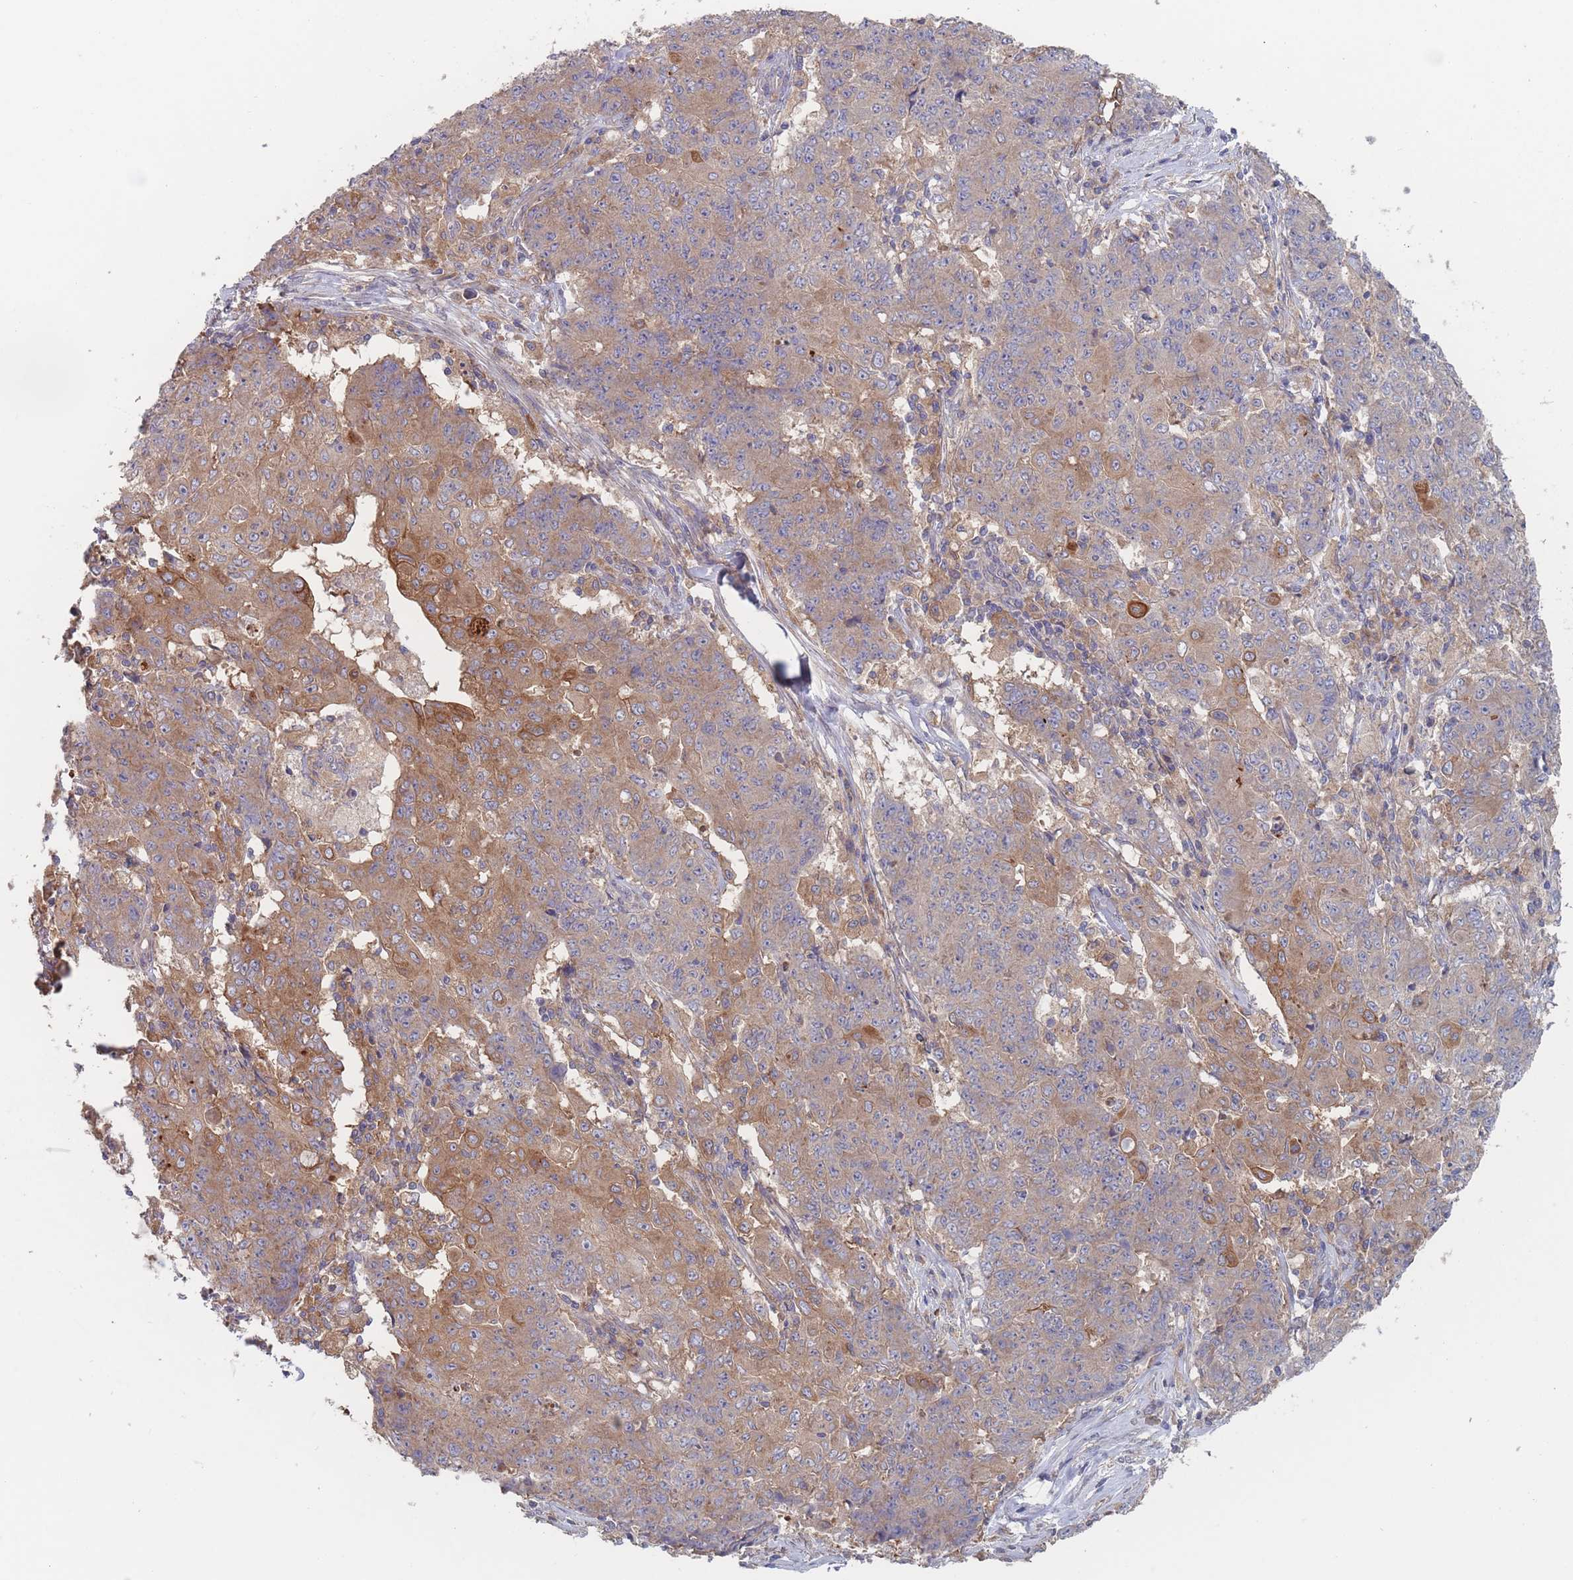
{"staining": {"intensity": "moderate", "quantity": "25%-75%", "location": "cytoplasmic/membranous"}, "tissue": "ovarian cancer", "cell_type": "Tumor cells", "image_type": "cancer", "snomed": [{"axis": "morphology", "description": "Carcinoma, endometroid"}, {"axis": "topography", "description": "Ovary"}], "caption": "IHC histopathology image of neoplastic tissue: ovarian endometroid carcinoma stained using IHC displays medium levels of moderate protein expression localized specifically in the cytoplasmic/membranous of tumor cells, appearing as a cytoplasmic/membranous brown color.", "gene": "EFCC1", "patient": {"sex": "female", "age": 42}}